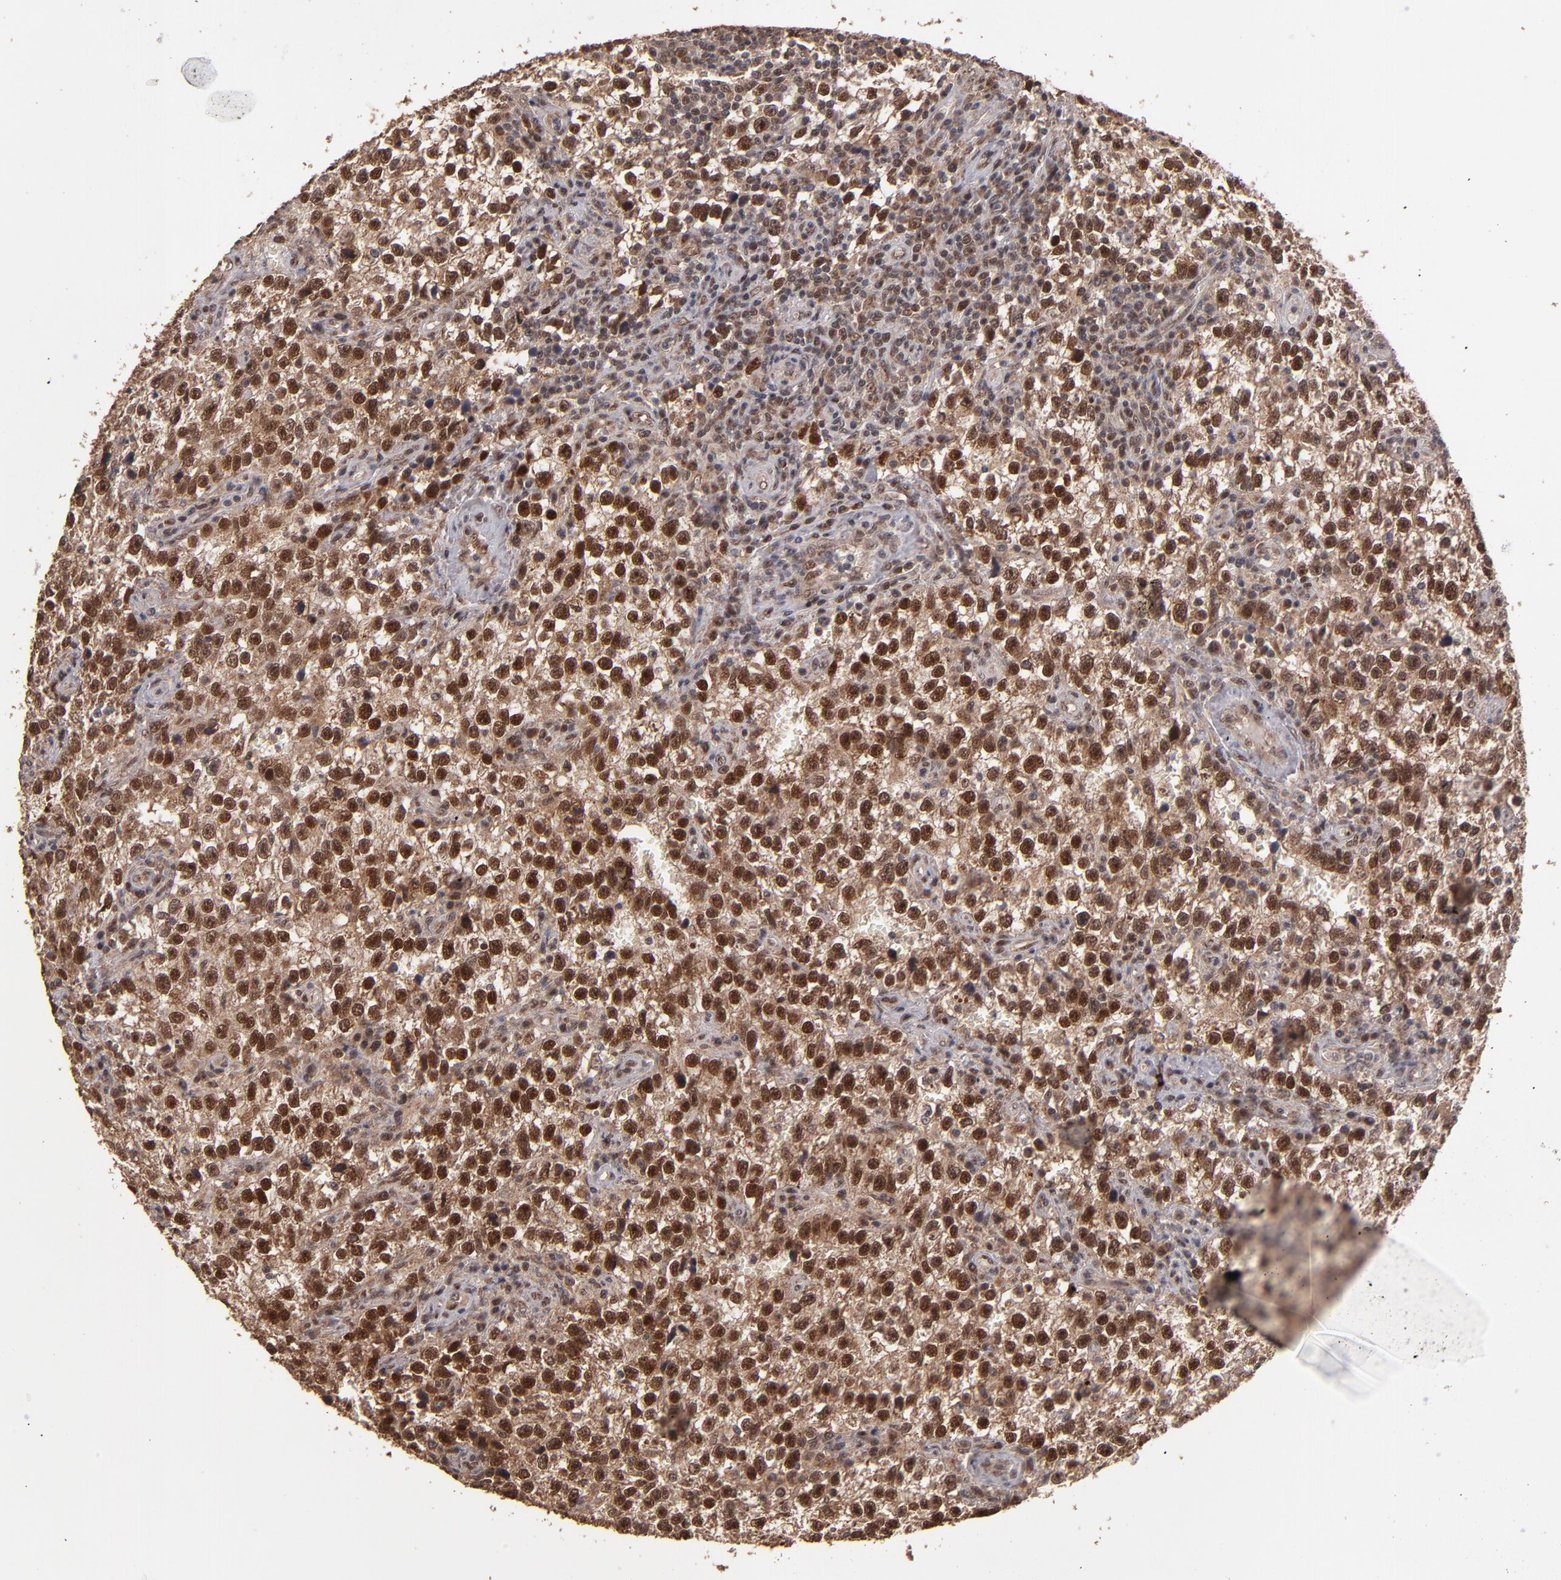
{"staining": {"intensity": "strong", "quantity": ">75%", "location": "cytoplasmic/membranous,nuclear"}, "tissue": "testis cancer", "cell_type": "Tumor cells", "image_type": "cancer", "snomed": [{"axis": "morphology", "description": "Seminoma, NOS"}, {"axis": "topography", "description": "Testis"}], "caption": "The photomicrograph exhibits immunohistochemical staining of seminoma (testis). There is strong cytoplasmic/membranous and nuclear expression is present in about >75% of tumor cells.", "gene": "EAPP", "patient": {"sex": "male", "age": 38}}